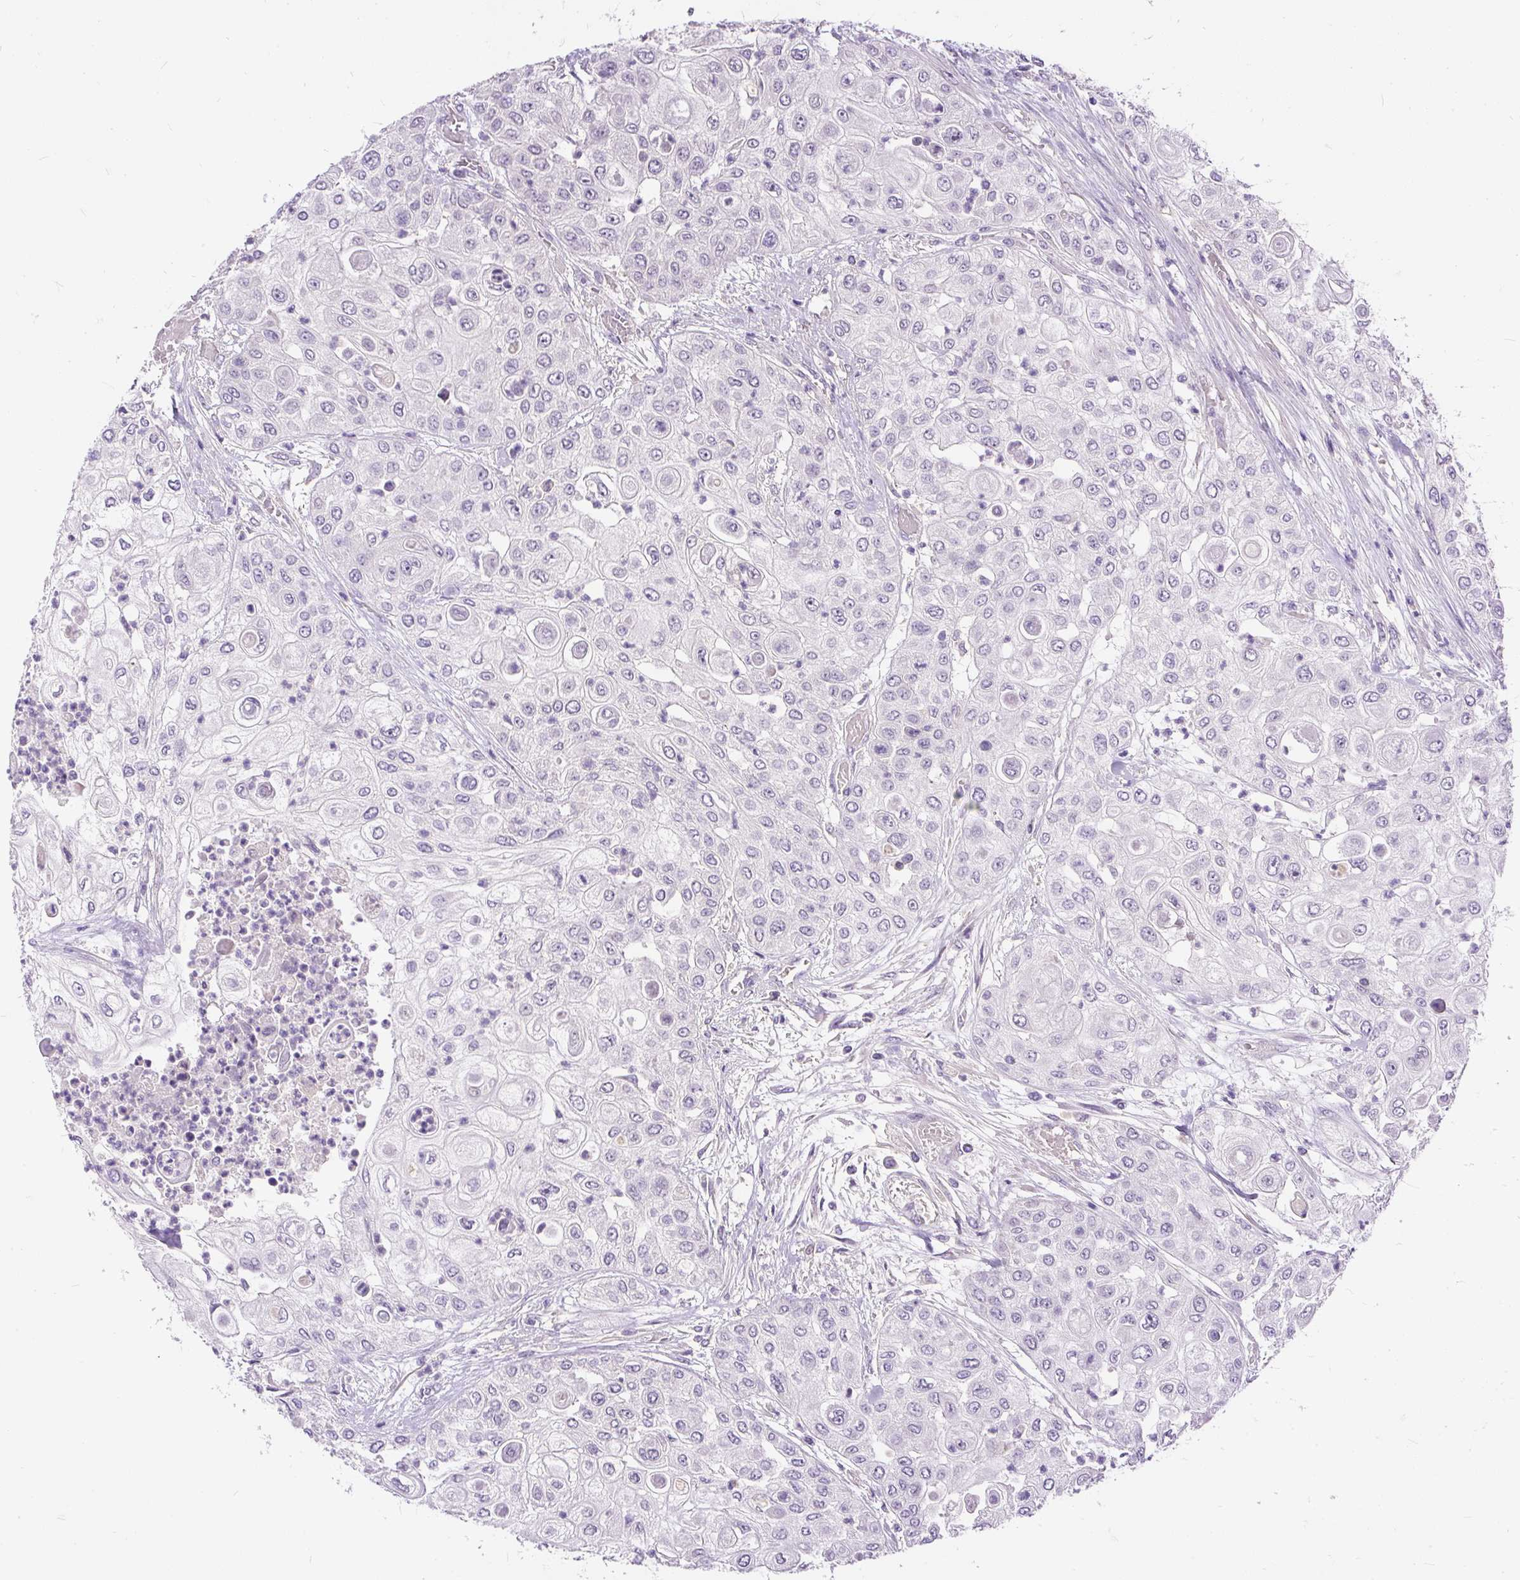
{"staining": {"intensity": "negative", "quantity": "none", "location": "none"}, "tissue": "urothelial cancer", "cell_type": "Tumor cells", "image_type": "cancer", "snomed": [{"axis": "morphology", "description": "Urothelial carcinoma, High grade"}, {"axis": "topography", "description": "Urinary bladder"}], "caption": "Human urothelial cancer stained for a protein using IHC displays no expression in tumor cells.", "gene": "KRTAP20-3", "patient": {"sex": "female", "age": 79}}